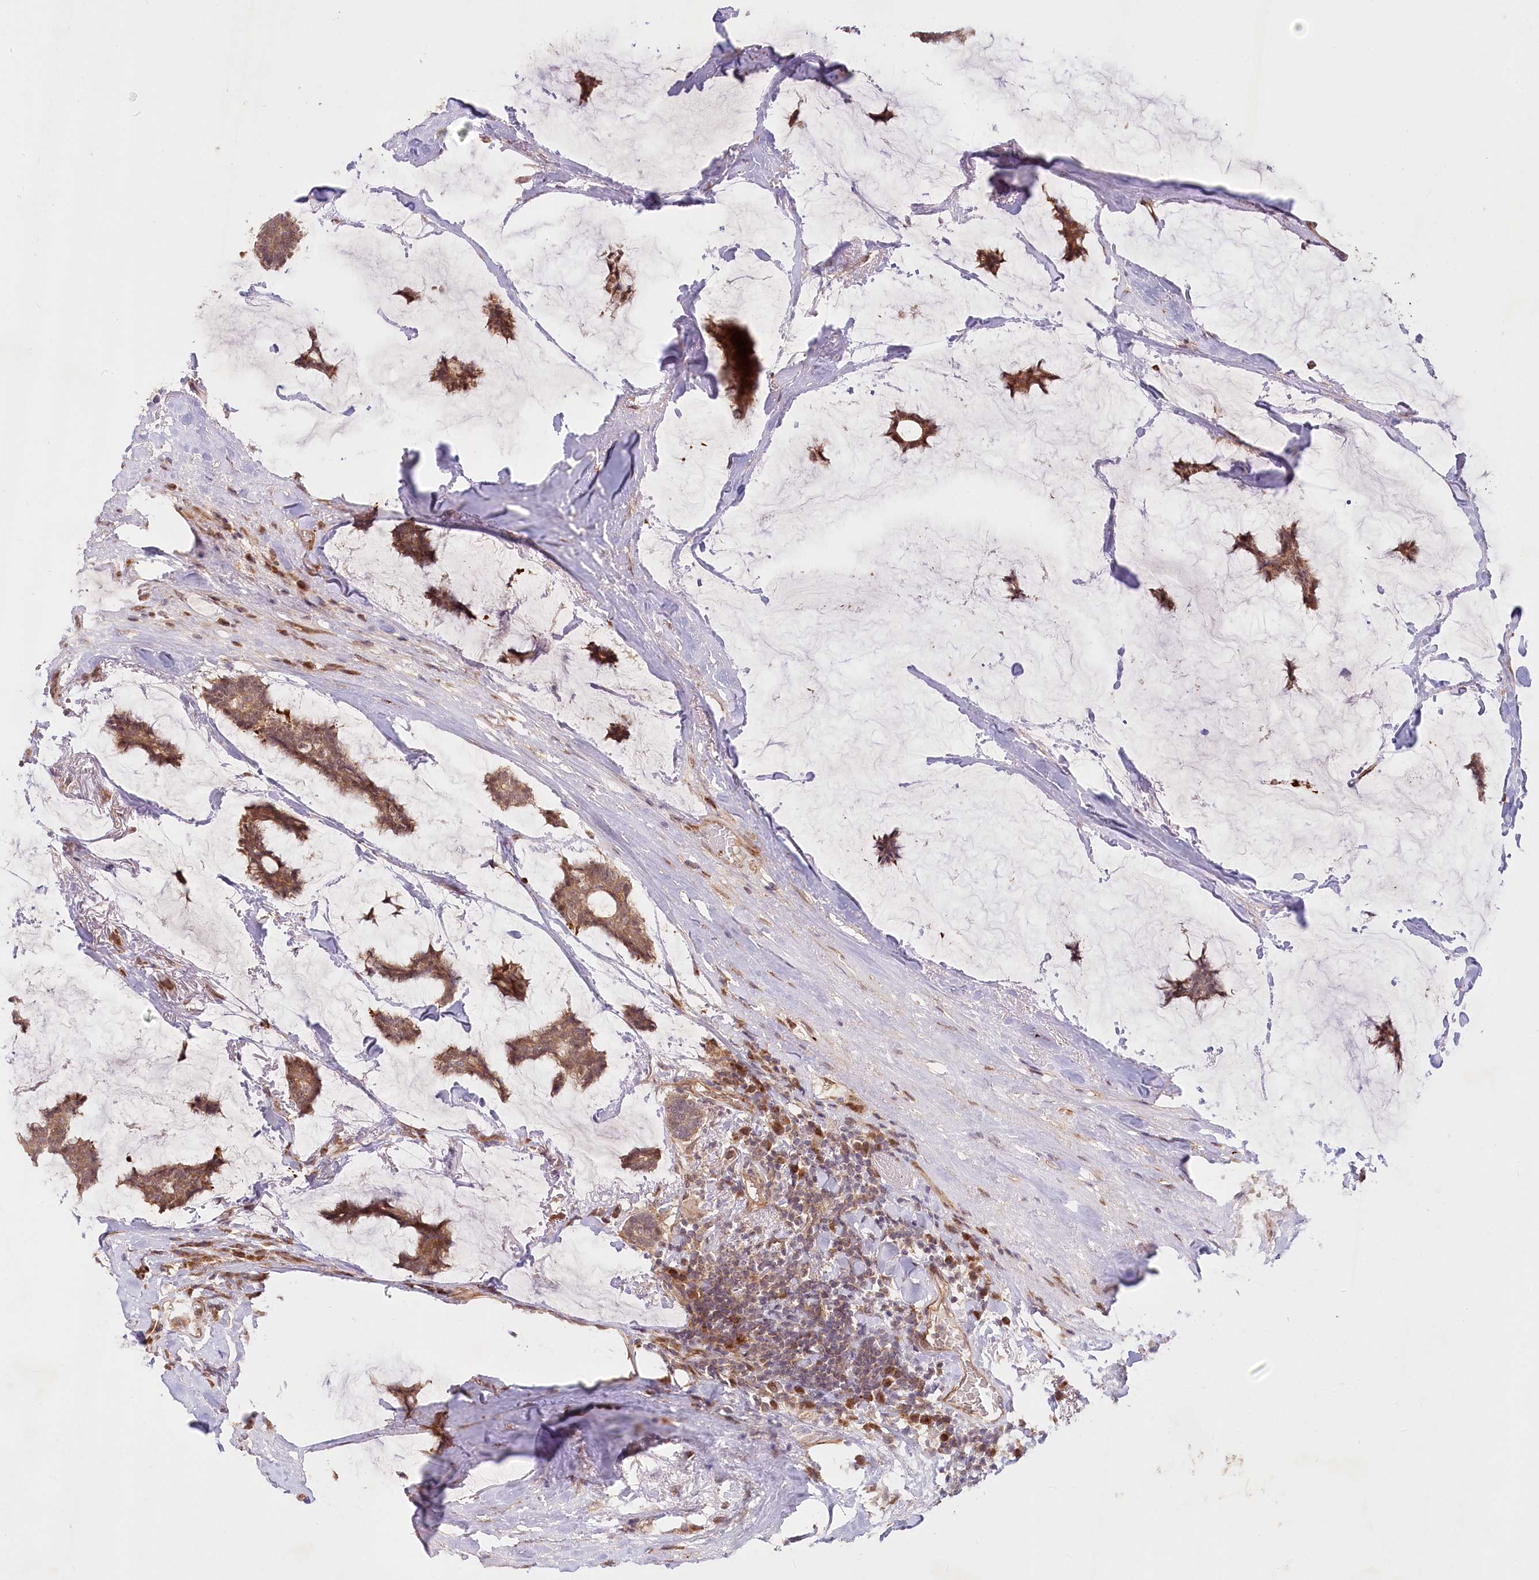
{"staining": {"intensity": "moderate", "quantity": ">75%", "location": "cytoplasmic/membranous"}, "tissue": "breast cancer", "cell_type": "Tumor cells", "image_type": "cancer", "snomed": [{"axis": "morphology", "description": "Duct carcinoma"}, {"axis": "topography", "description": "Breast"}], "caption": "There is medium levels of moderate cytoplasmic/membranous expression in tumor cells of breast cancer, as demonstrated by immunohistochemical staining (brown color).", "gene": "CEP70", "patient": {"sex": "female", "age": 93}}